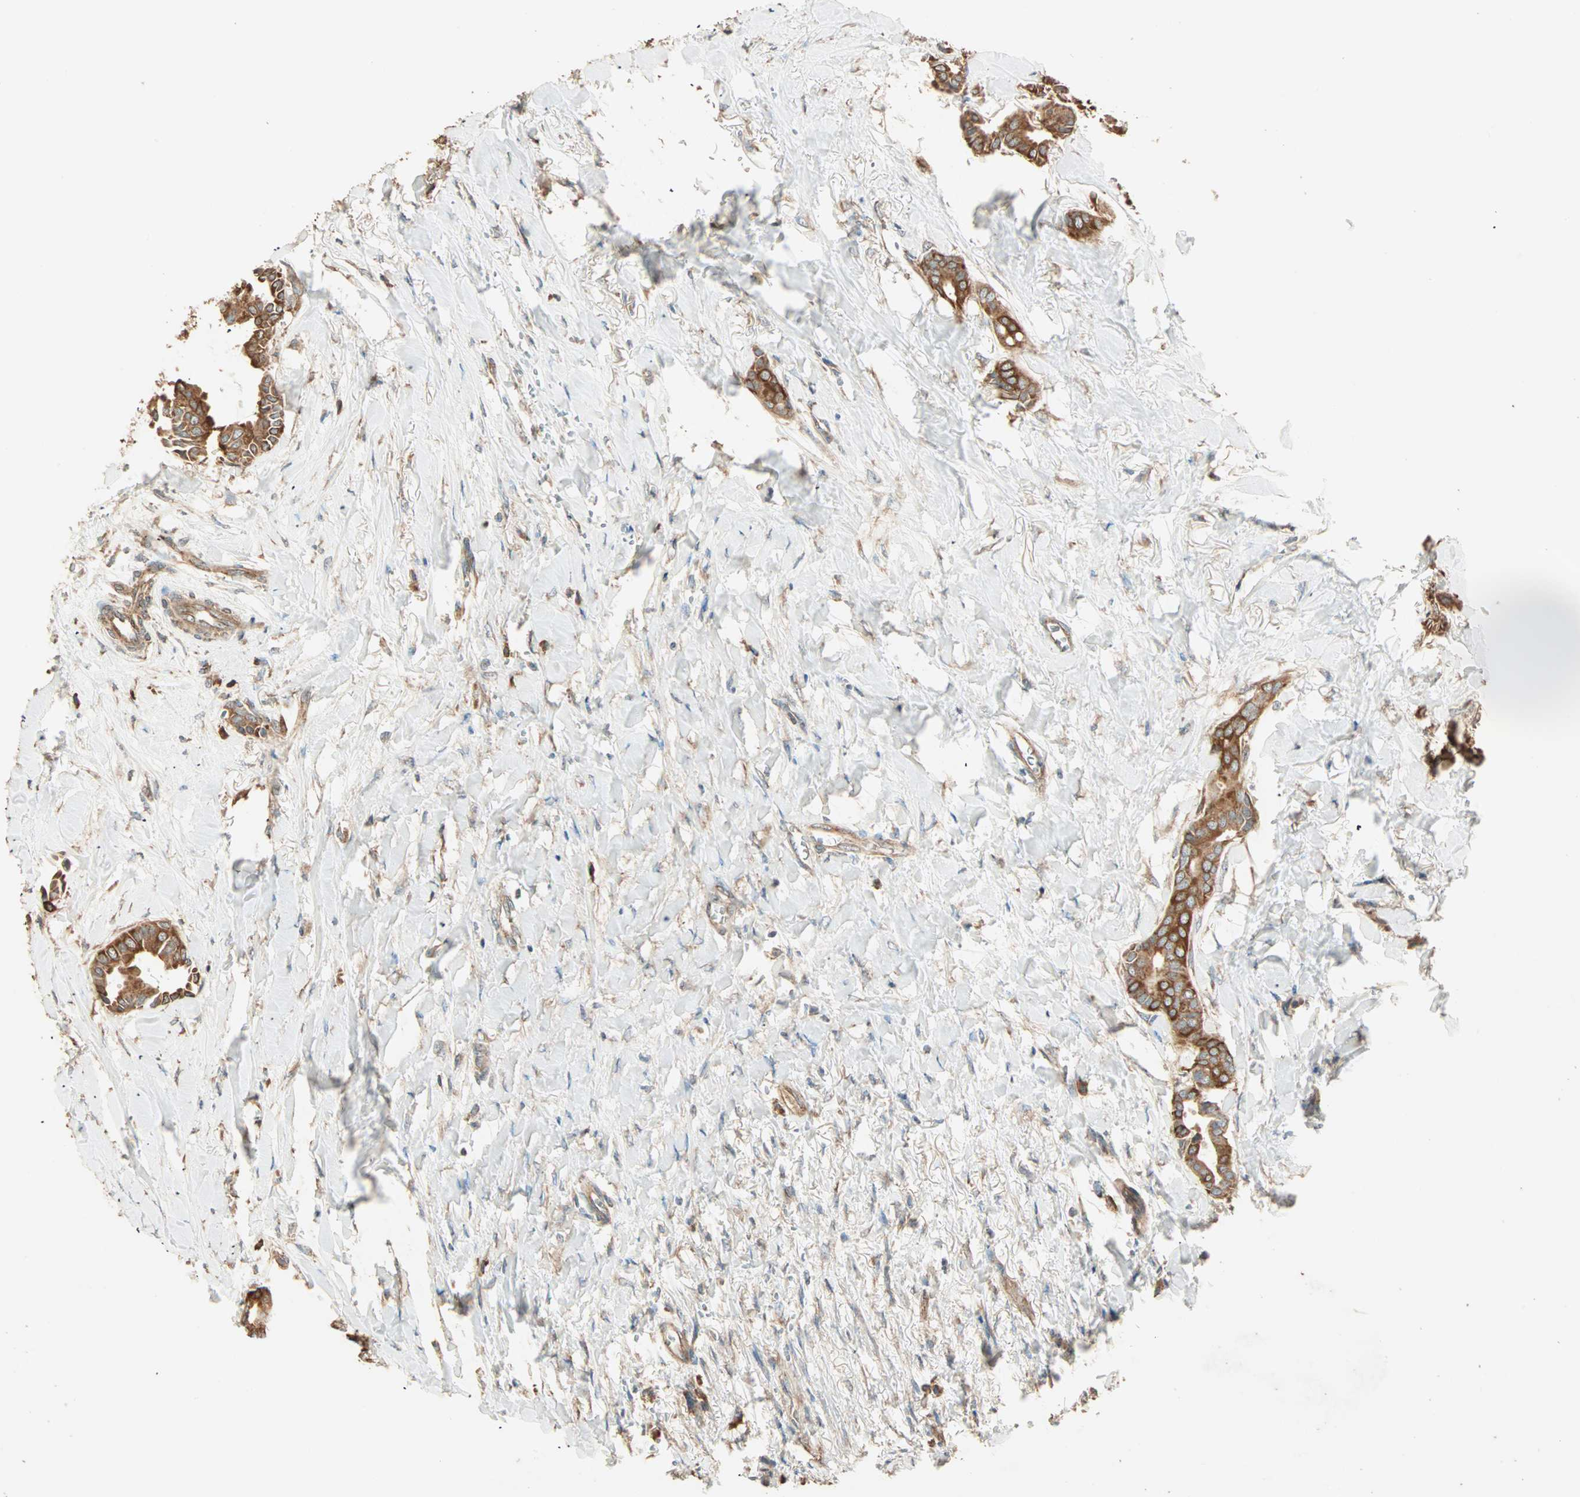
{"staining": {"intensity": "strong", "quantity": ">75%", "location": "cytoplasmic/membranous"}, "tissue": "head and neck cancer", "cell_type": "Tumor cells", "image_type": "cancer", "snomed": [{"axis": "morphology", "description": "Adenocarcinoma, NOS"}, {"axis": "topography", "description": "Salivary gland"}, {"axis": "topography", "description": "Head-Neck"}], "caption": "This image displays immunohistochemistry staining of human adenocarcinoma (head and neck), with high strong cytoplasmic/membranous staining in about >75% of tumor cells.", "gene": "EIF4G2", "patient": {"sex": "female", "age": 59}}